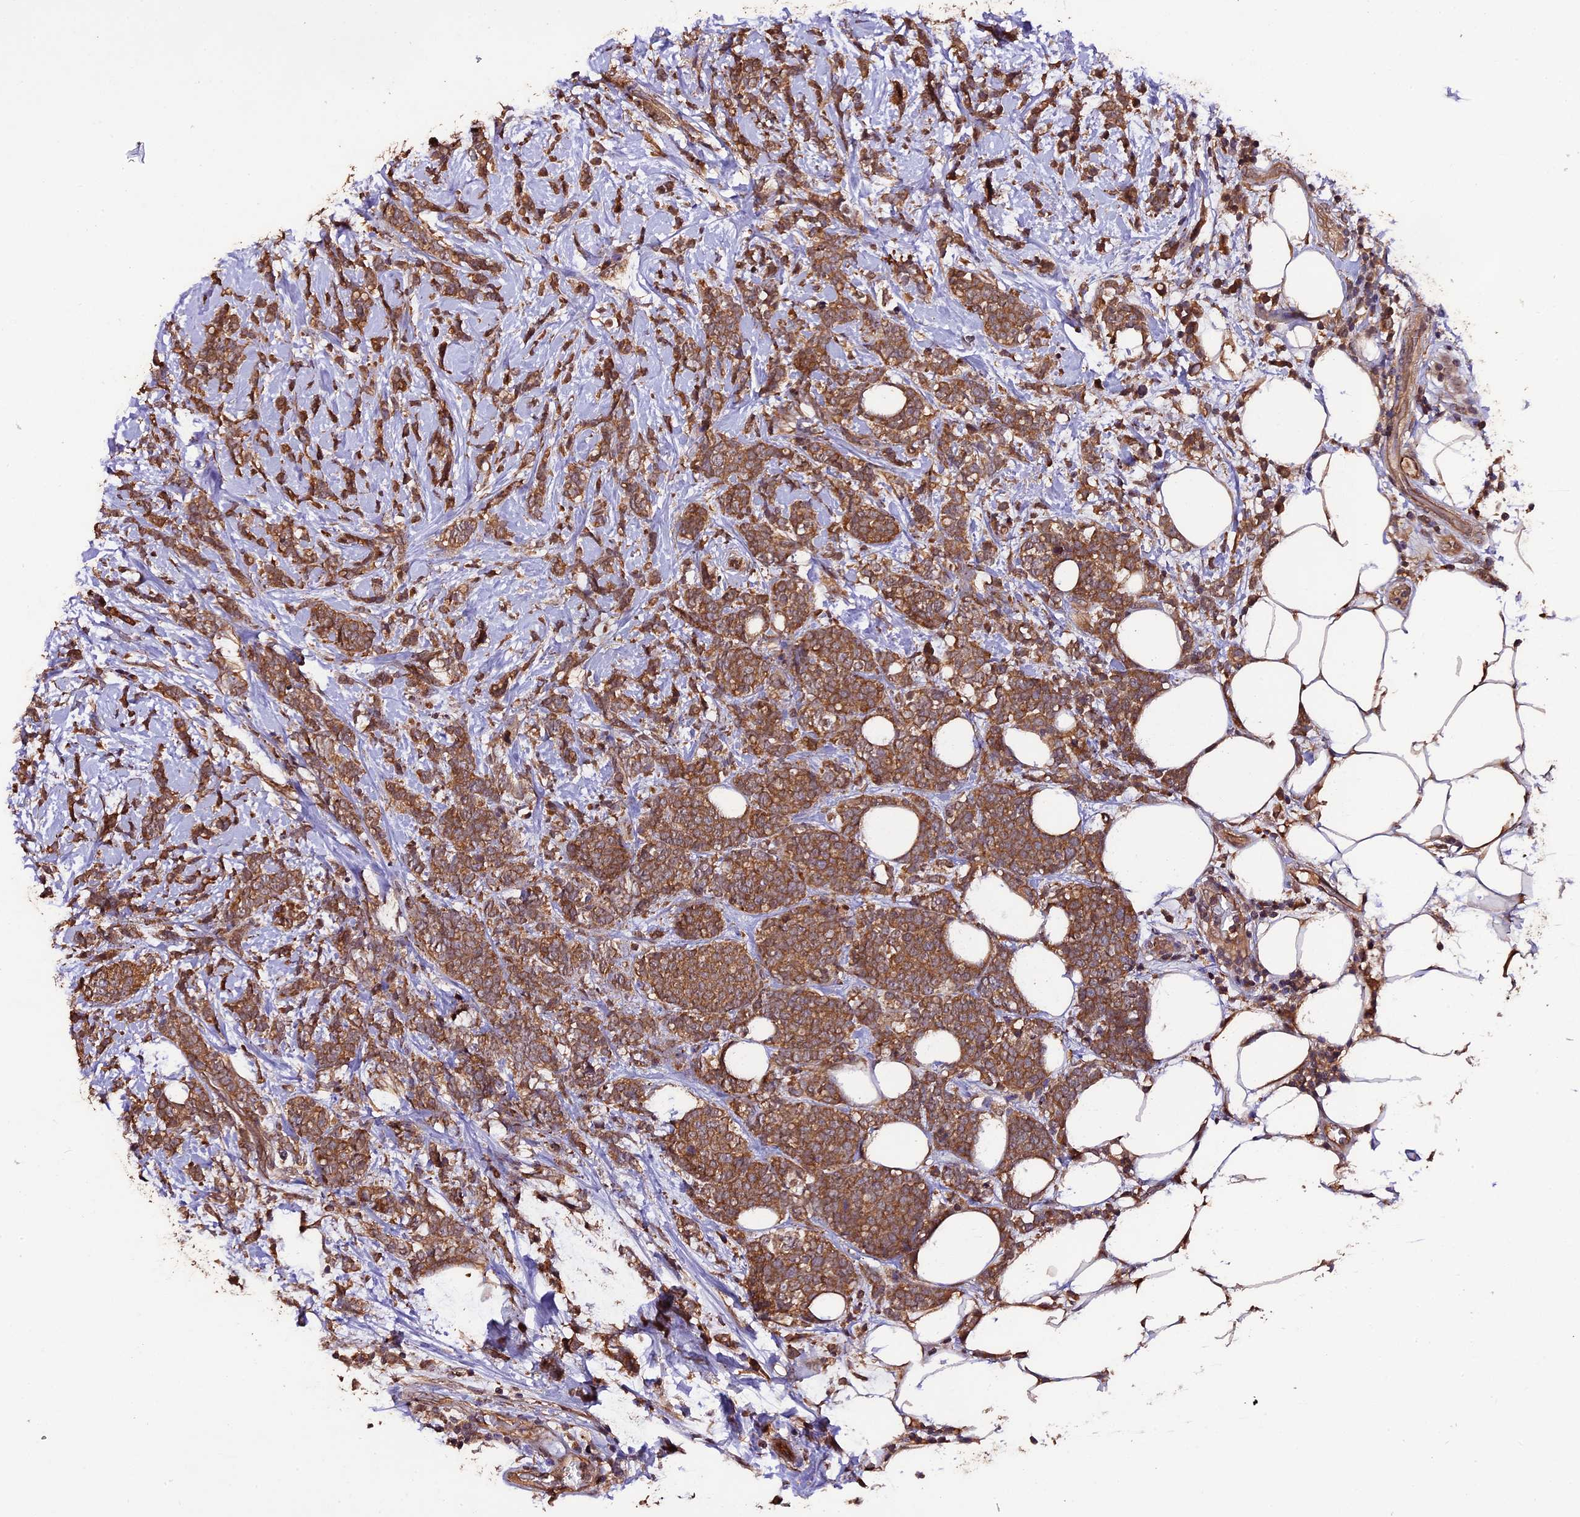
{"staining": {"intensity": "moderate", "quantity": ">75%", "location": "cytoplasmic/membranous"}, "tissue": "breast cancer", "cell_type": "Tumor cells", "image_type": "cancer", "snomed": [{"axis": "morphology", "description": "Lobular carcinoma"}, {"axis": "topography", "description": "Breast"}], "caption": "Breast cancer tissue reveals moderate cytoplasmic/membranous expression in approximately >75% of tumor cells", "gene": "TRMT1", "patient": {"sex": "female", "age": 58}}